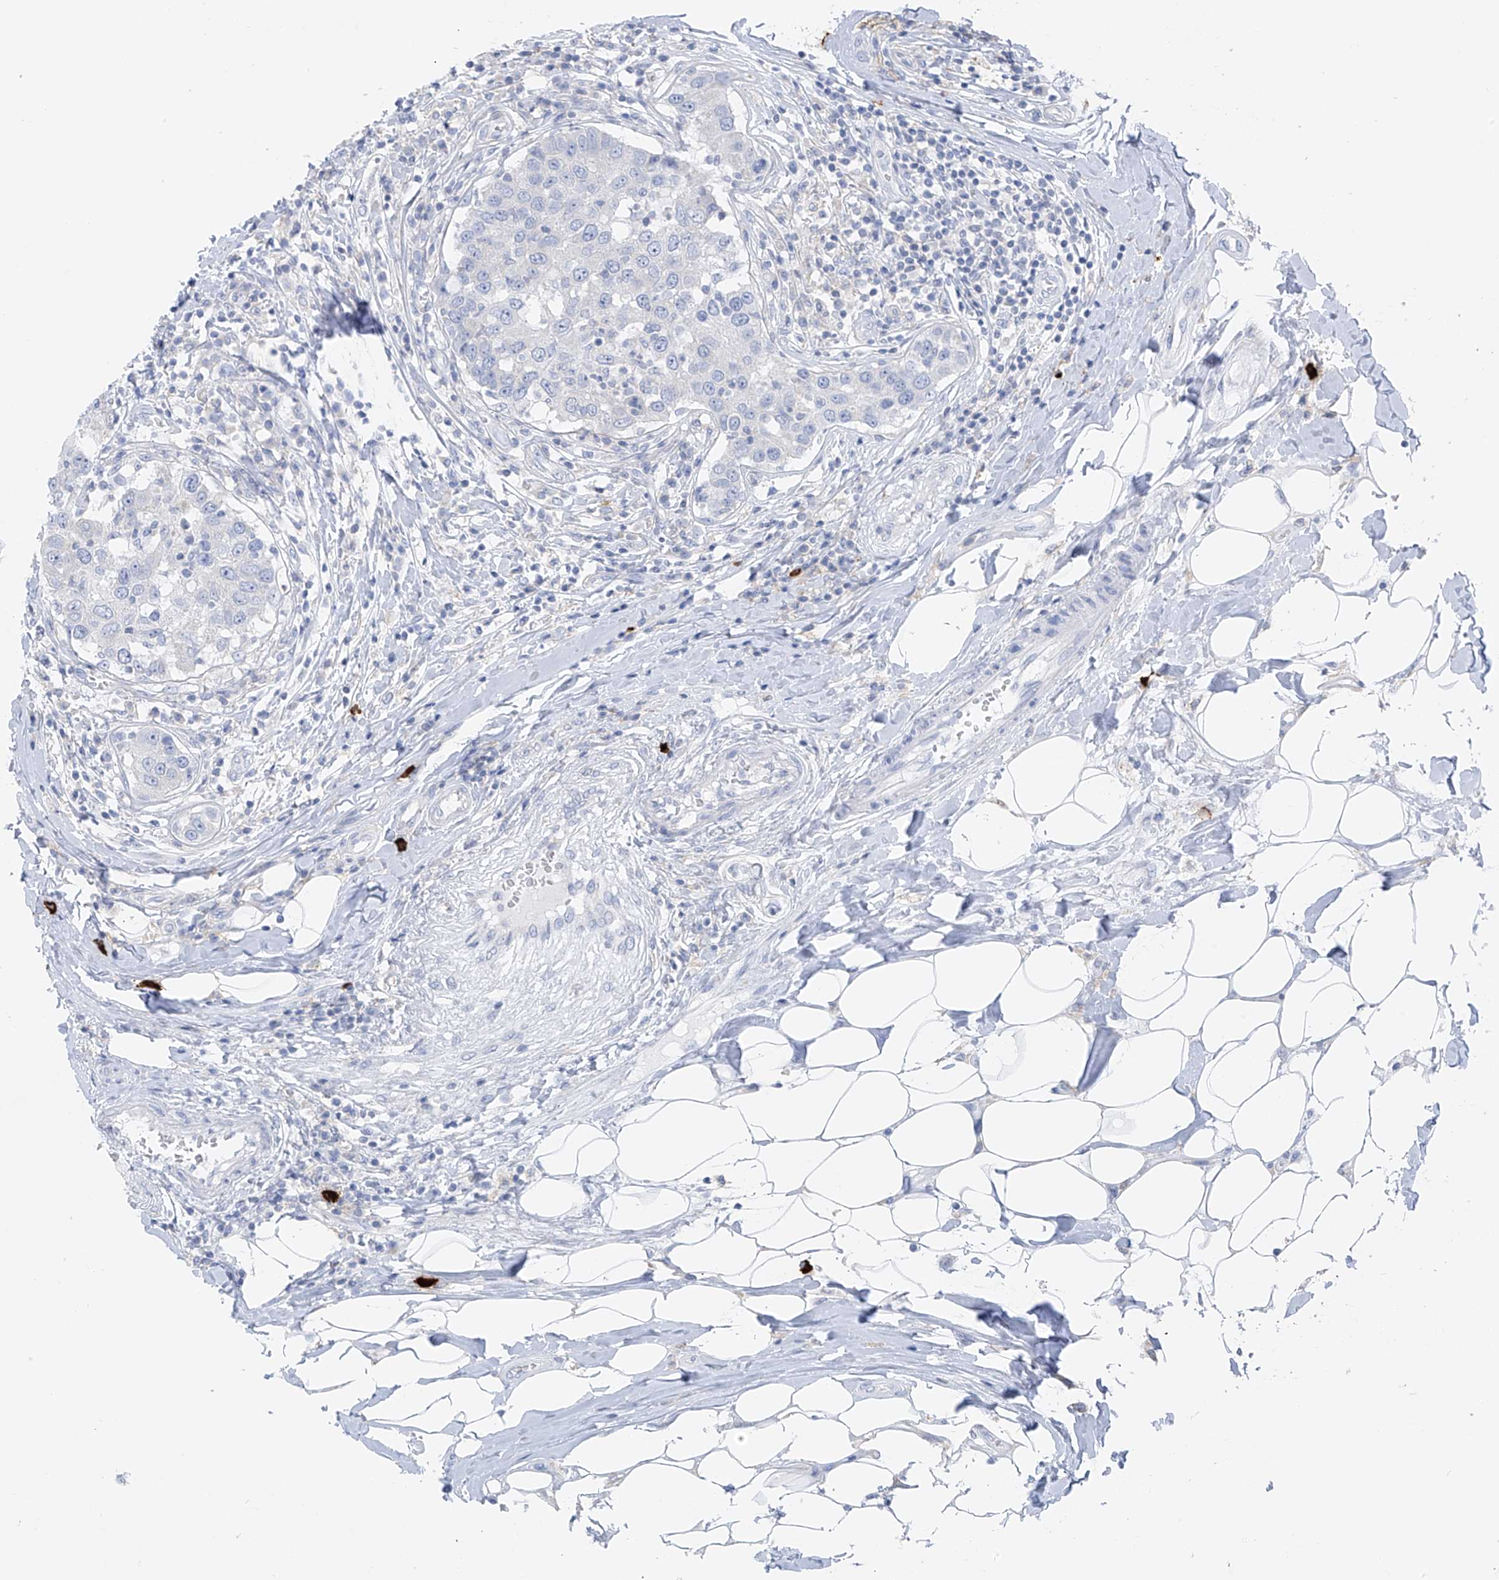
{"staining": {"intensity": "negative", "quantity": "none", "location": "none"}, "tissue": "breast cancer", "cell_type": "Tumor cells", "image_type": "cancer", "snomed": [{"axis": "morphology", "description": "Duct carcinoma"}, {"axis": "topography", "description": "Breast"}], "caption": "The immunohistochemistry photomicrograph has no significant expression in tumor cells of invasive ductal carcinoma (breast) tissue. The staining was performed using DAB to visualize the protein expression in brown, while the nuclei were stained in blue with hematoxylin (Magnification: 20x).", "gene": "POMGNT2", "patient": {"sex": "female", "age": 27}}